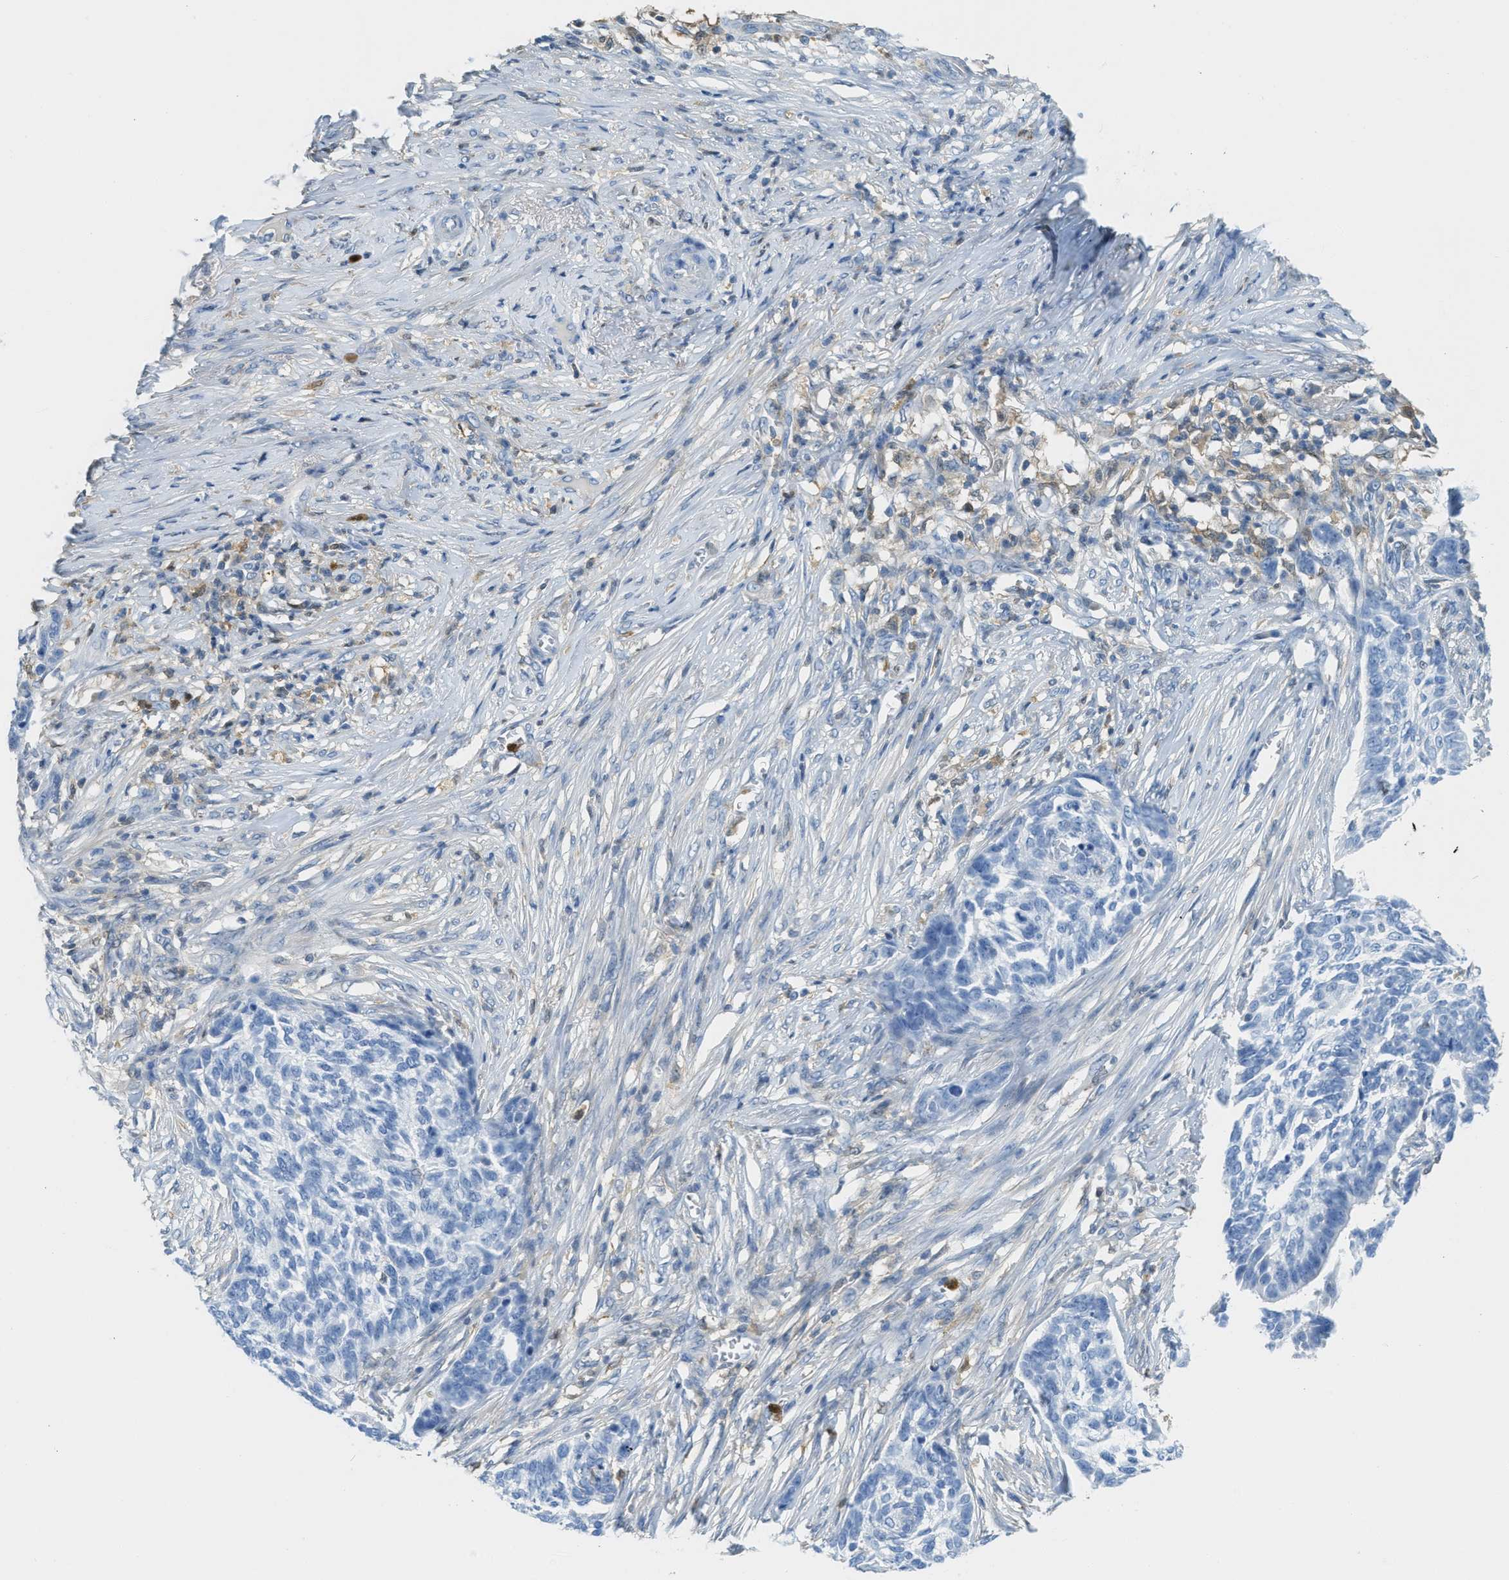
{"staining": {"intensity": "negative", "quantity": "none", "location": "none"}, "tissue": "skin cancer", "cell_type": "Tumor cells", "image_type": "cancer", "snomed": [{"axis": "morphology", "description": "Basal cell carcinoma"}, {"axis": "topography", "description": "Skin"}], "caption": "Immunohistochemical staining of skin cancer shows no significant staining in tumor cells.", "gene": "SERPINB1", "patient": {"sex": "male", "age": 85}}